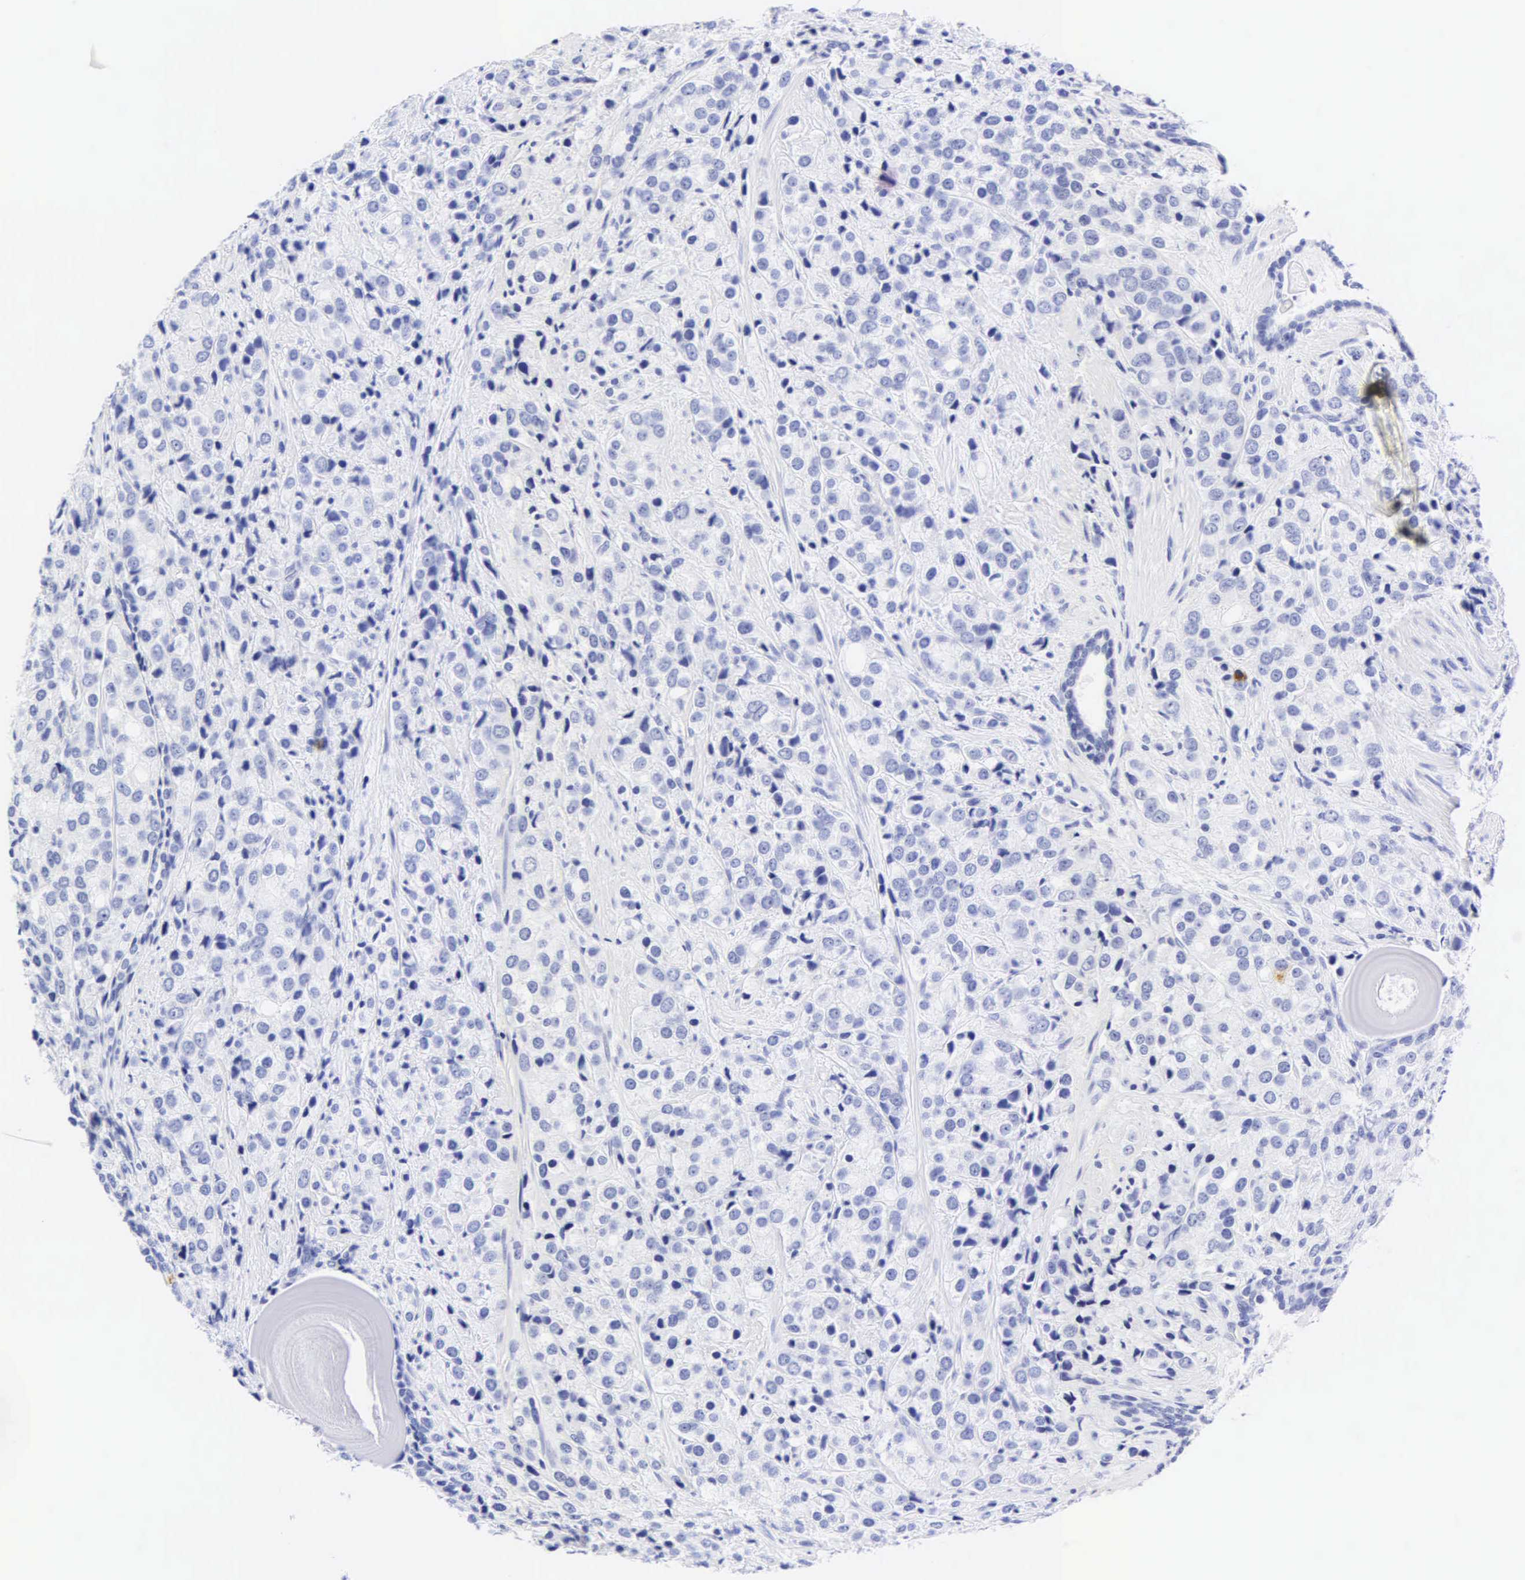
{"staining": {"intensity": "negative", "quantity": "none", "location": "none"}, "tissue": "prostate cancer", "cell_type": "Tumor cells", "image_type": "cancer", "snomed": [{"axis": "morphology", "description": "Adenocarcinoma, Medium grade"}, {"axis": "topography", "description": "Prostate"}], "caption": "This is a image of immunohistochemistry staining of adenocarcinoma (medium-grade) (prostate), which shows no expression in tumor cells.", "gene": "KRT20", "patient": {"sex": "male", "age": 70}}